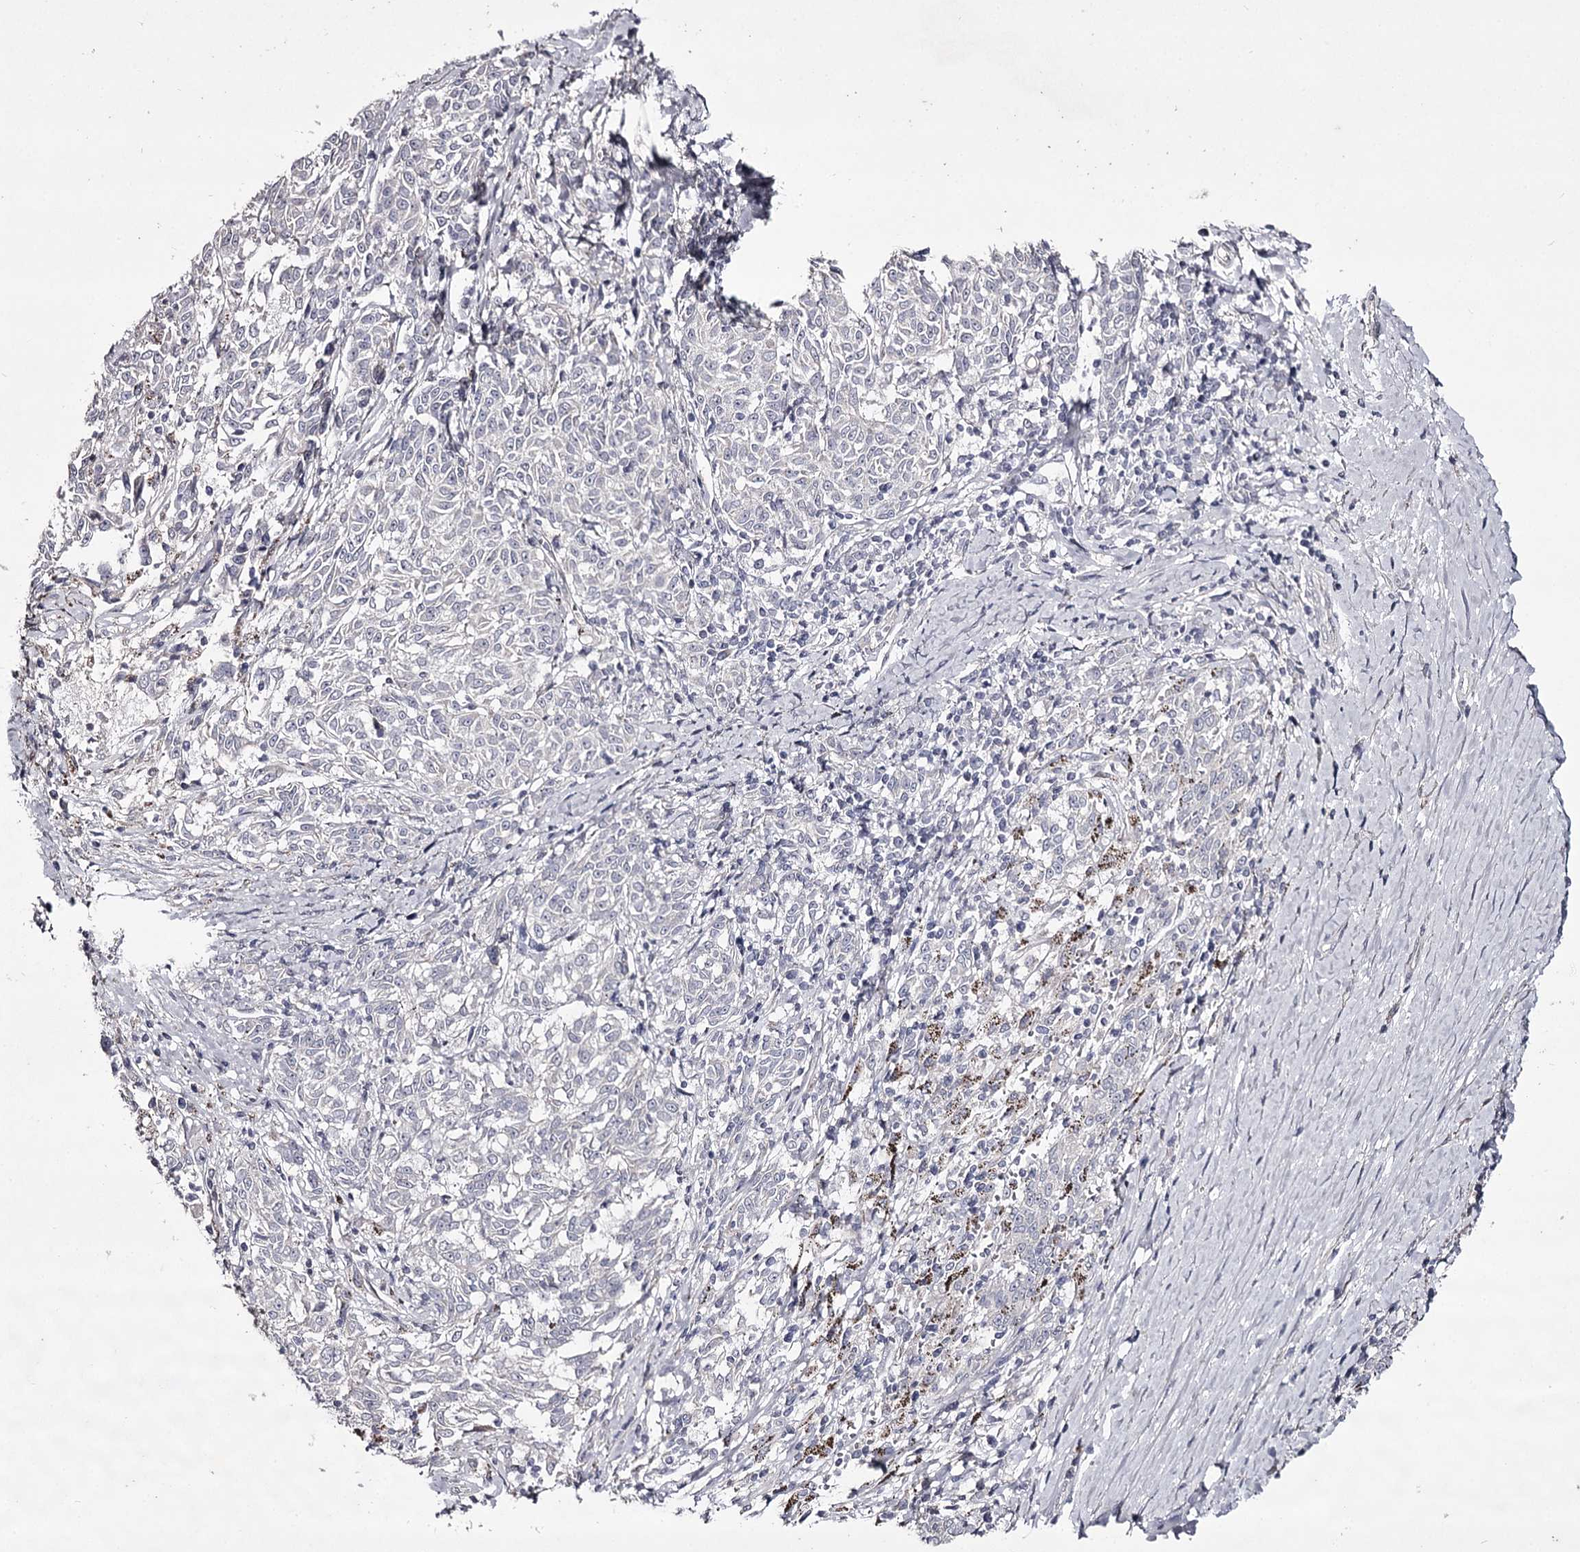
{"staining": {"intensity": "negative", "quantity": "none", "location": "none"}, "tissue": "melanoma", "cell_type": "Tumor cells", "image_type": "cancer", "snomed": [{"axis": "morphology", "description": "Malignant melanoma, NOS"}, {"axis": "topography", "description": "Skin"}], "caption": "Human melanoma stained for a protein using immunohistochemistry (IHC) shows no staining in tumor cells.", "gene": "PRM2", "patient": {"sex": "female", "age": 72}}